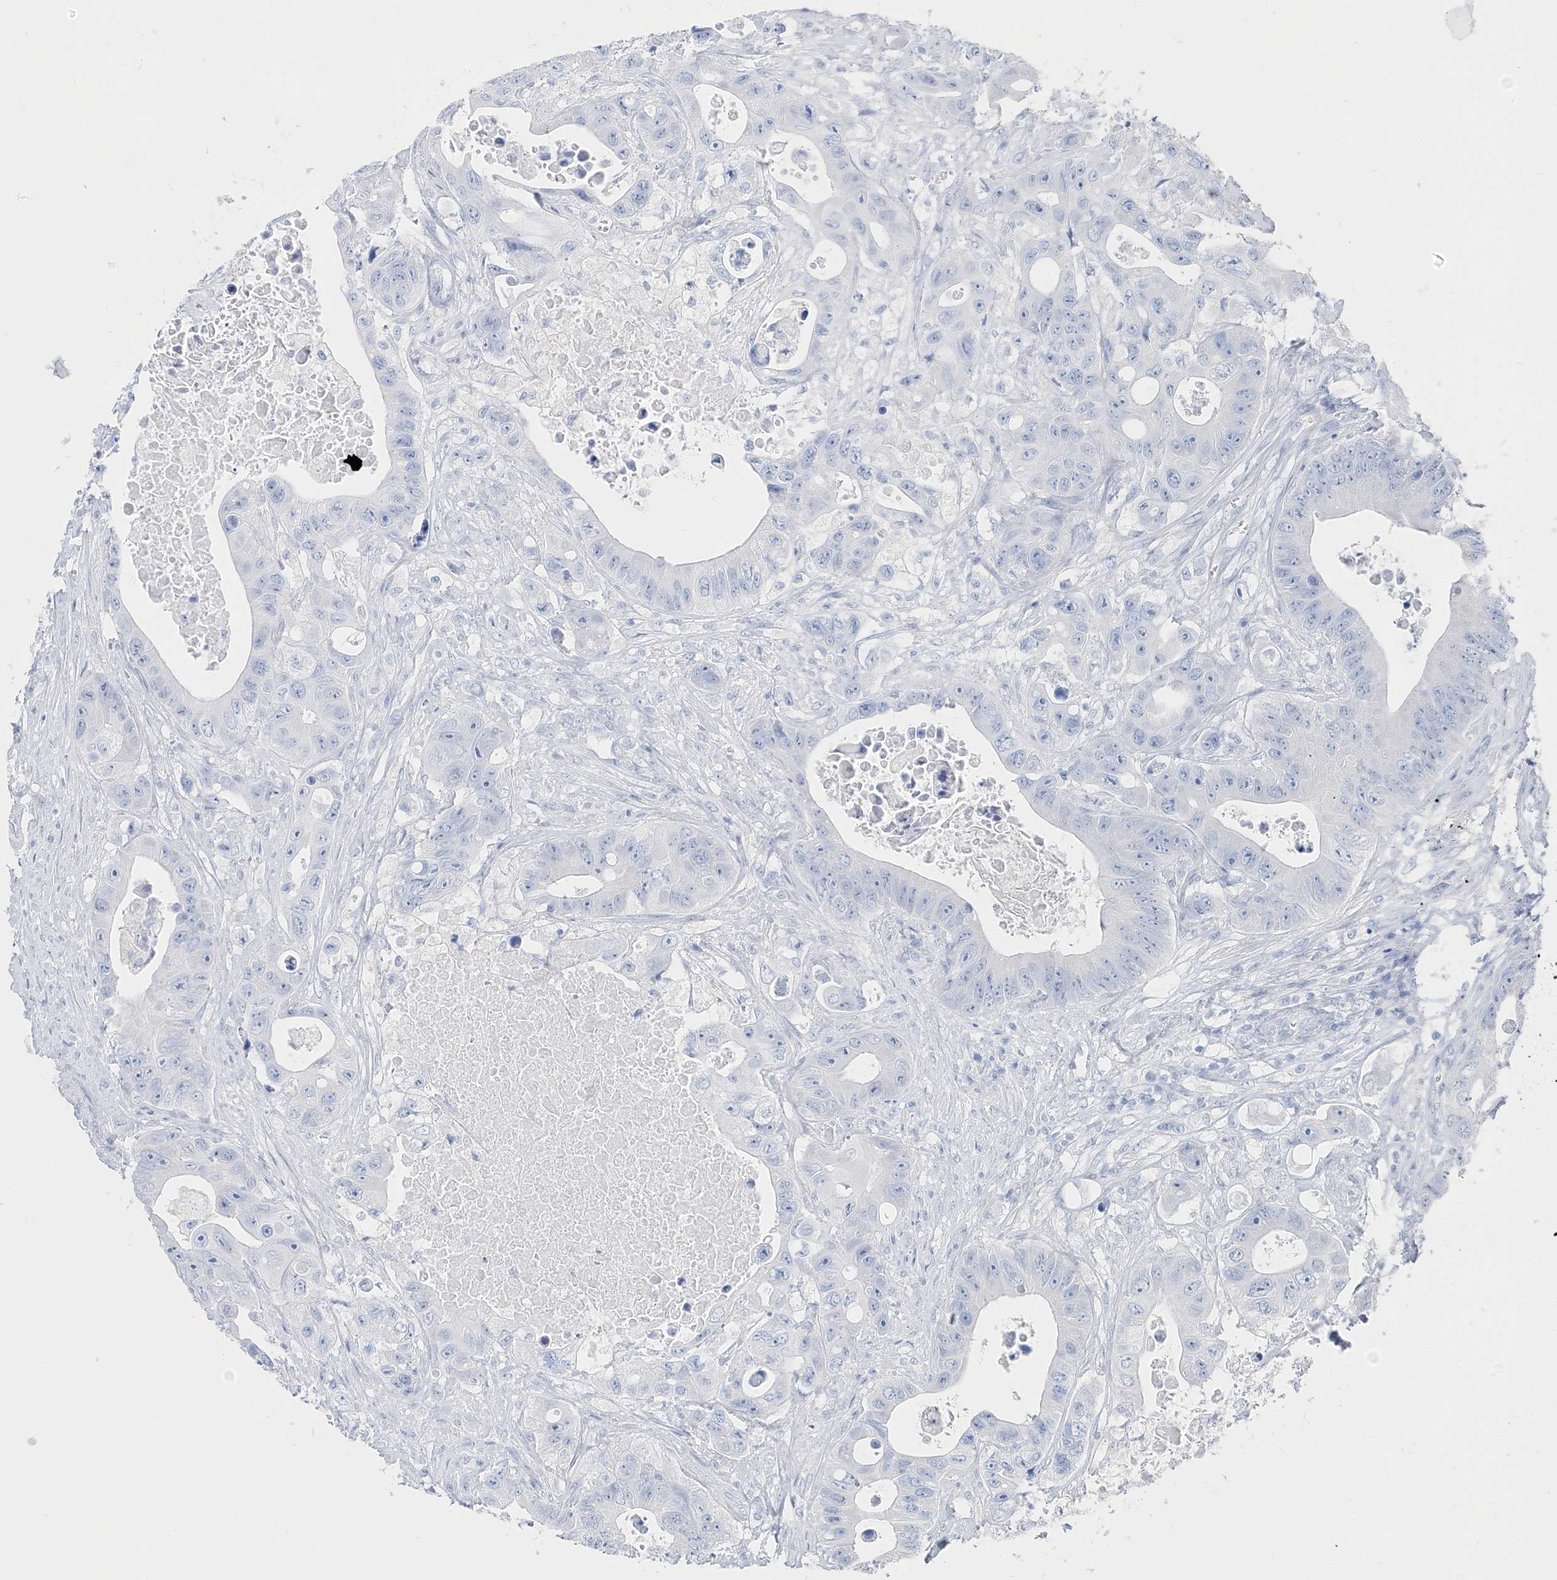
{"staining": {"intensity": "negative", "quantity": "none", "location": "none"}, "tissue": "colorectal cancer", "cell_type": "Tumor cells", "image_type": "cancer", "snomed": [{"axis": "morphology", "description": "Adenocarcinoma, NOS"}, {"axis": "topography", "description": "Colon"}], "caption": "Immunohistochemistry (IHC) image of neoplastic tissue: human colorectal cancer (adenocarcinoma) stained with DAB (3,3'-diaminobenzidine) shows no significant protein positivity in tumor cells.", "gene": "TSPYL6", "patient": {"sex": "female", "age": 46}}